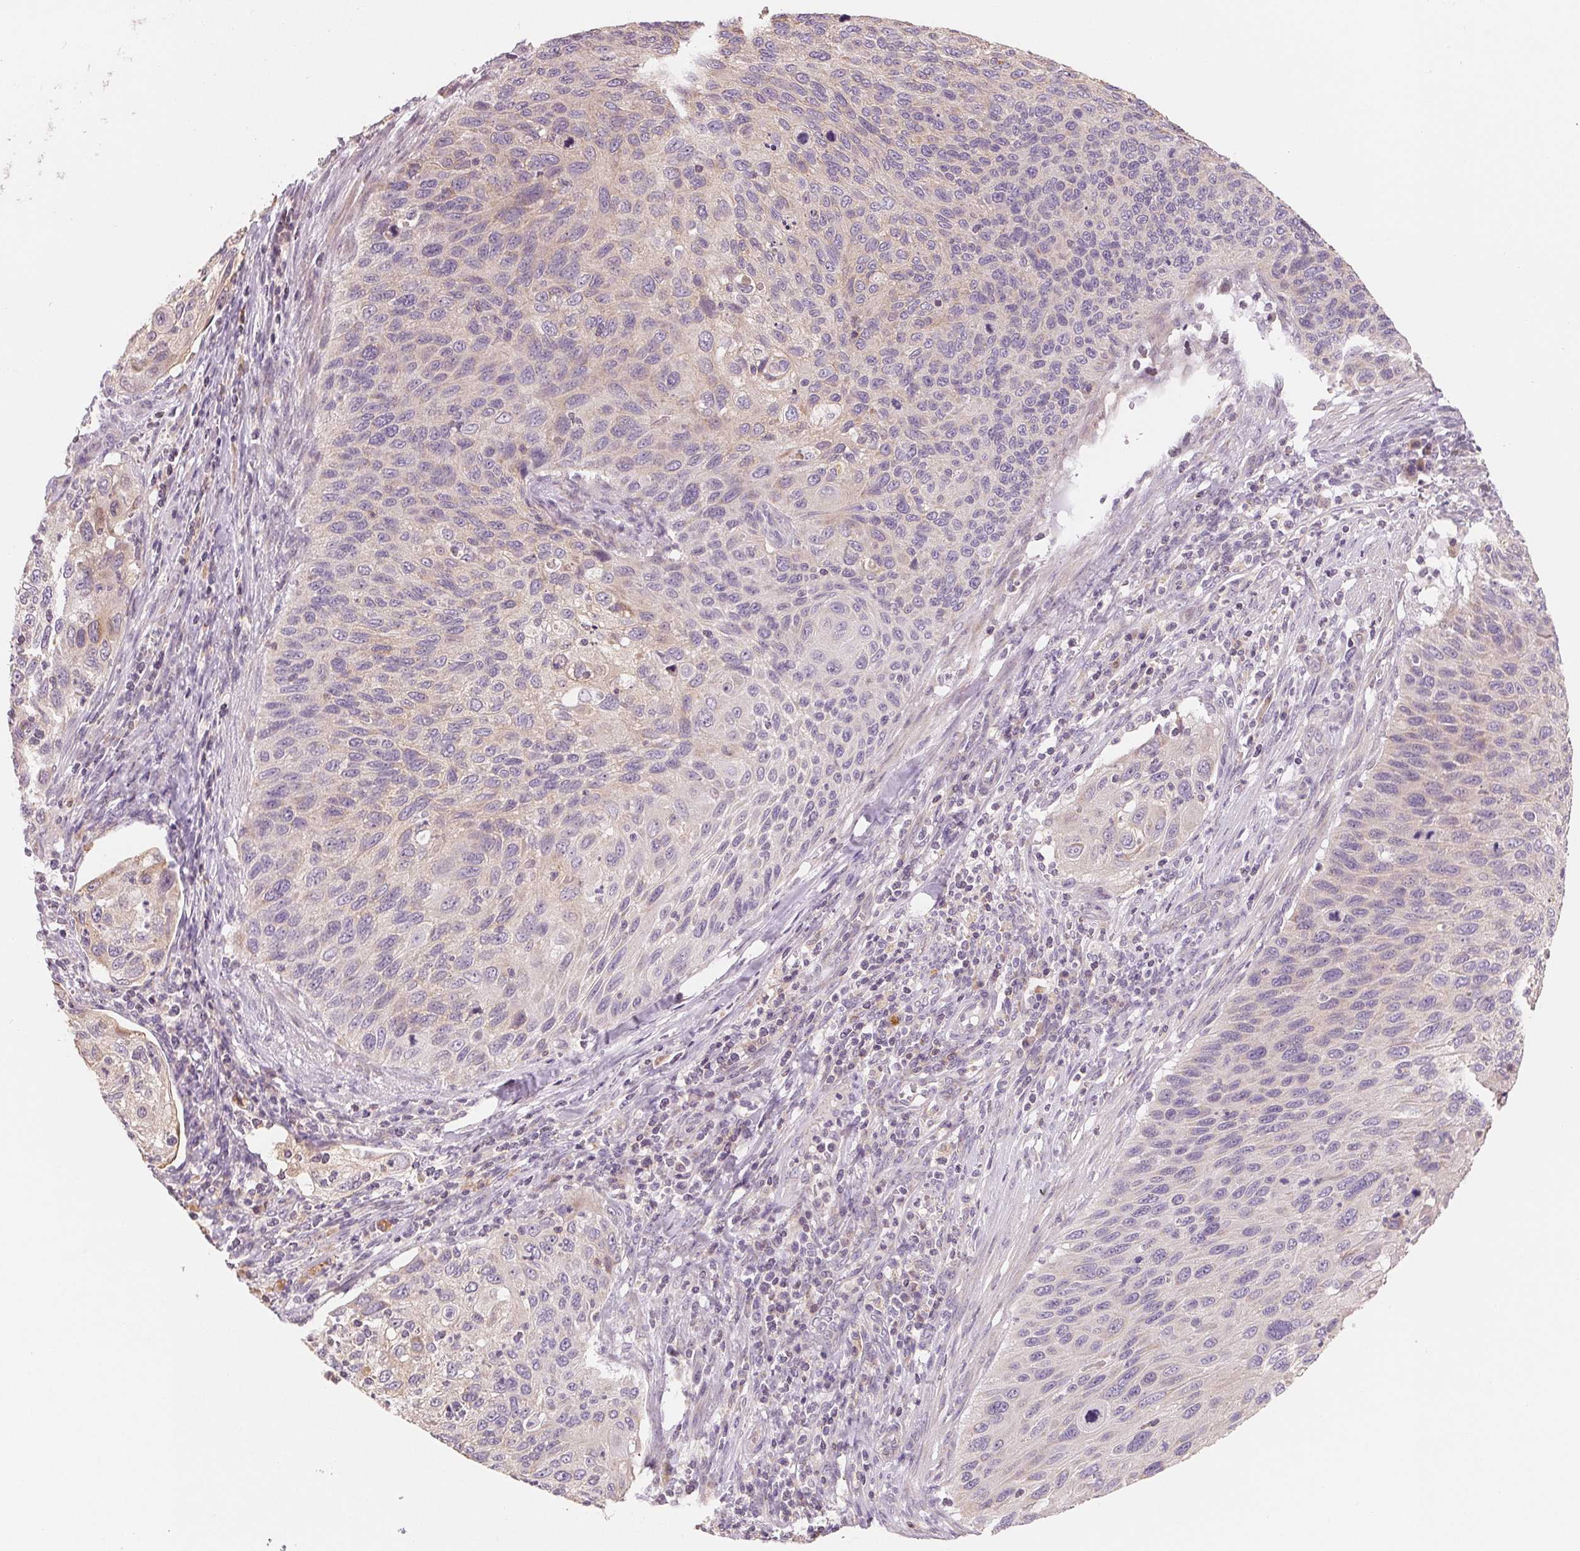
{"staining": {"intensity": "negative", "quantity": "none", "location": "none"}, "tissue": "cervical cancer", "cell_type": "Tumor cells", "image_type": "cancer", "snomed": [{"axis": "morphology", "description": "Squamous cell carcinoma, NOS"}, {"axis": "topography", "description": "Cervix"}], "caption": "A high-resolution micrograph shows immunohistochemistry (IHC) staining of cervical squamous cell carcinoma, which reveals no significant positivity in tumor cells.", "gene": "VTCN1", "patient": {"sex": "female", "age": 70}}